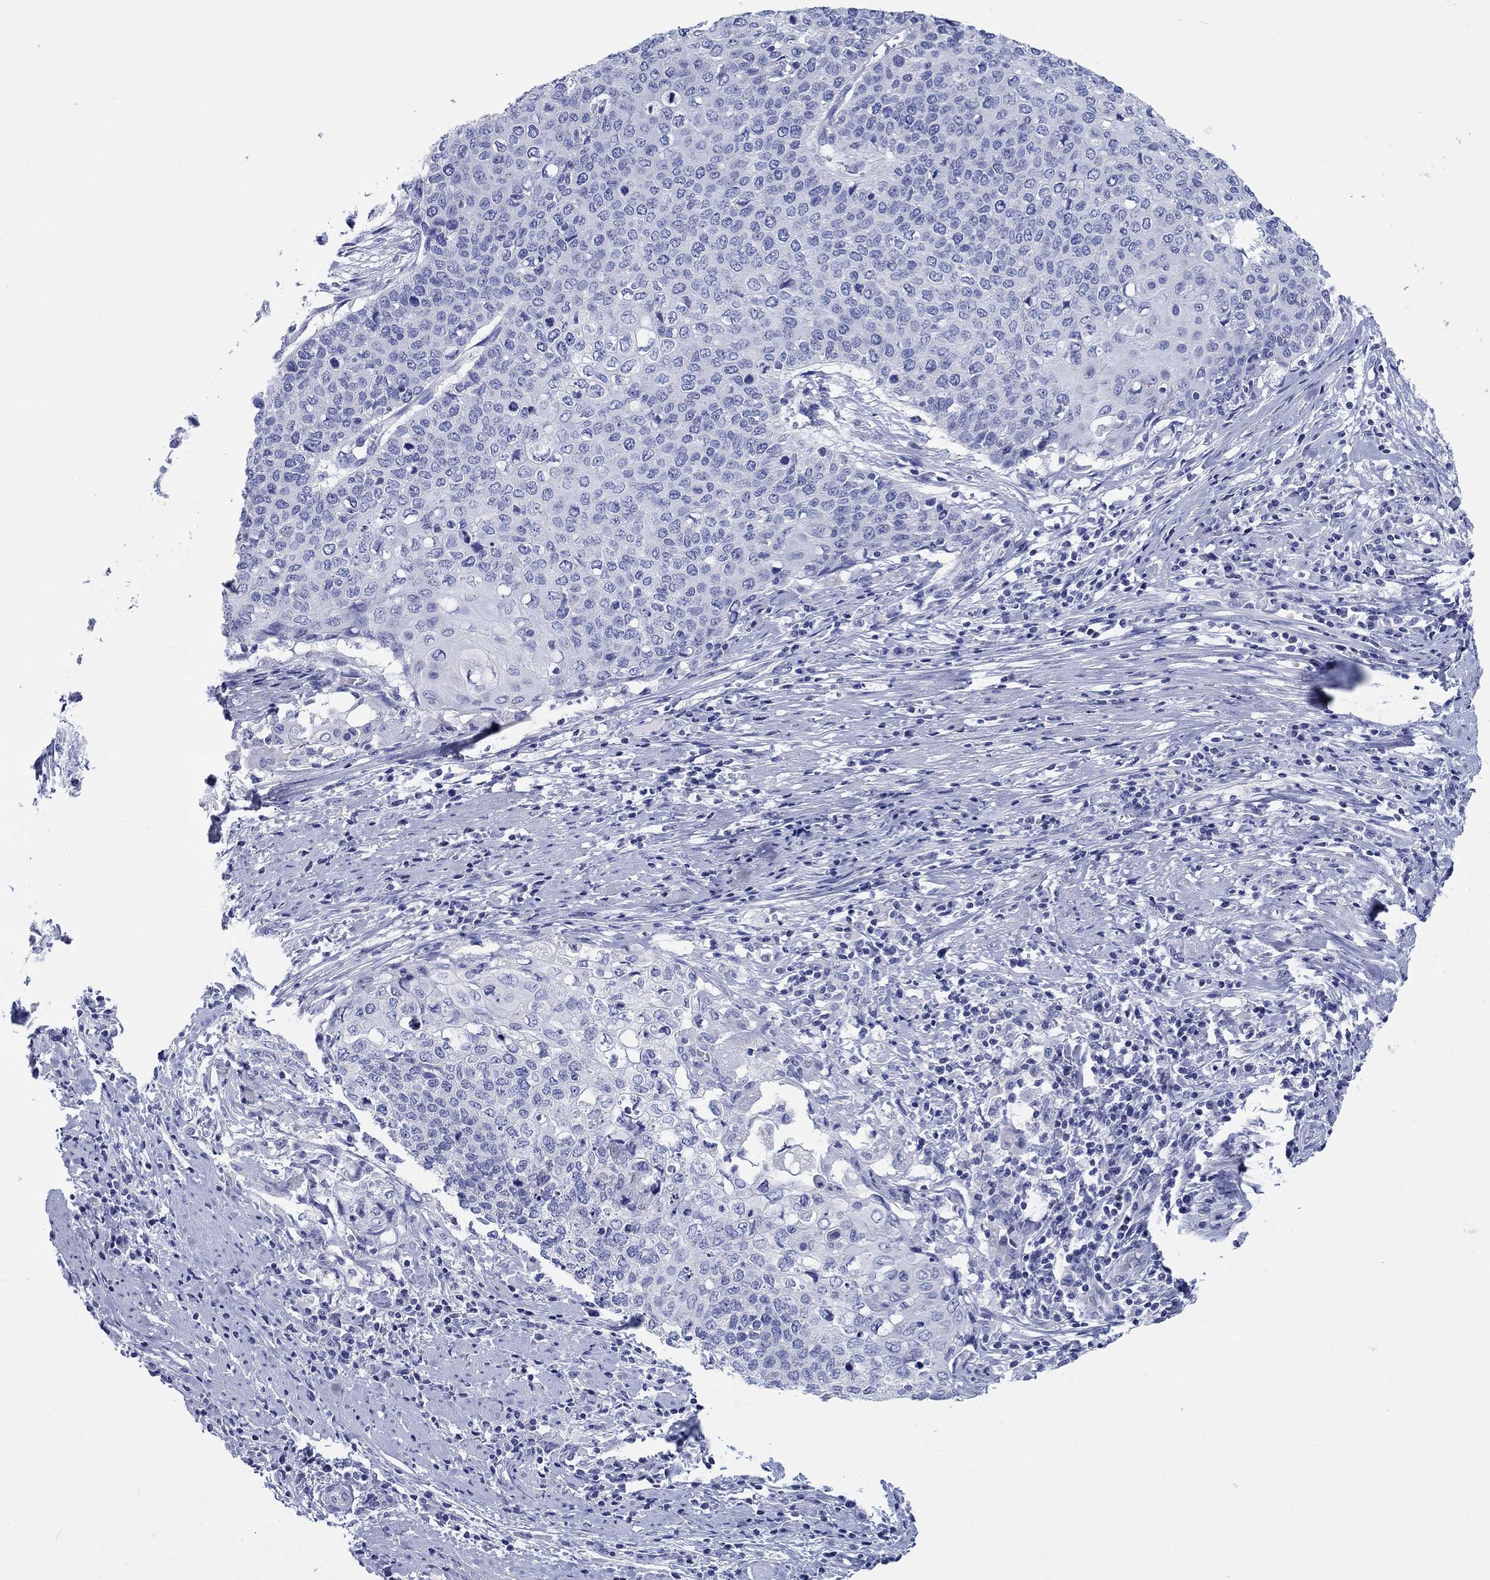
{"staining": {"intensity": "negative", "quantity": "none", "location": "none"}, "tissue": "cervical cancer", "cell_type": "Tumor cells", "image_type": "cancer", "snomed": [{"axis": "morphology", "description": "Squamous cell carcinoma, NOS"}, {"axis": "topography", "description": "Cervix"}], "caption": "DAB (3,3'-diaminobenzidine) immunohistochemical staining of human cervical squamous cell carcinoma displays no significant expression in tumor cells.", "gene": "HCRT", "patient": {"sex": "female", "age": 39}}